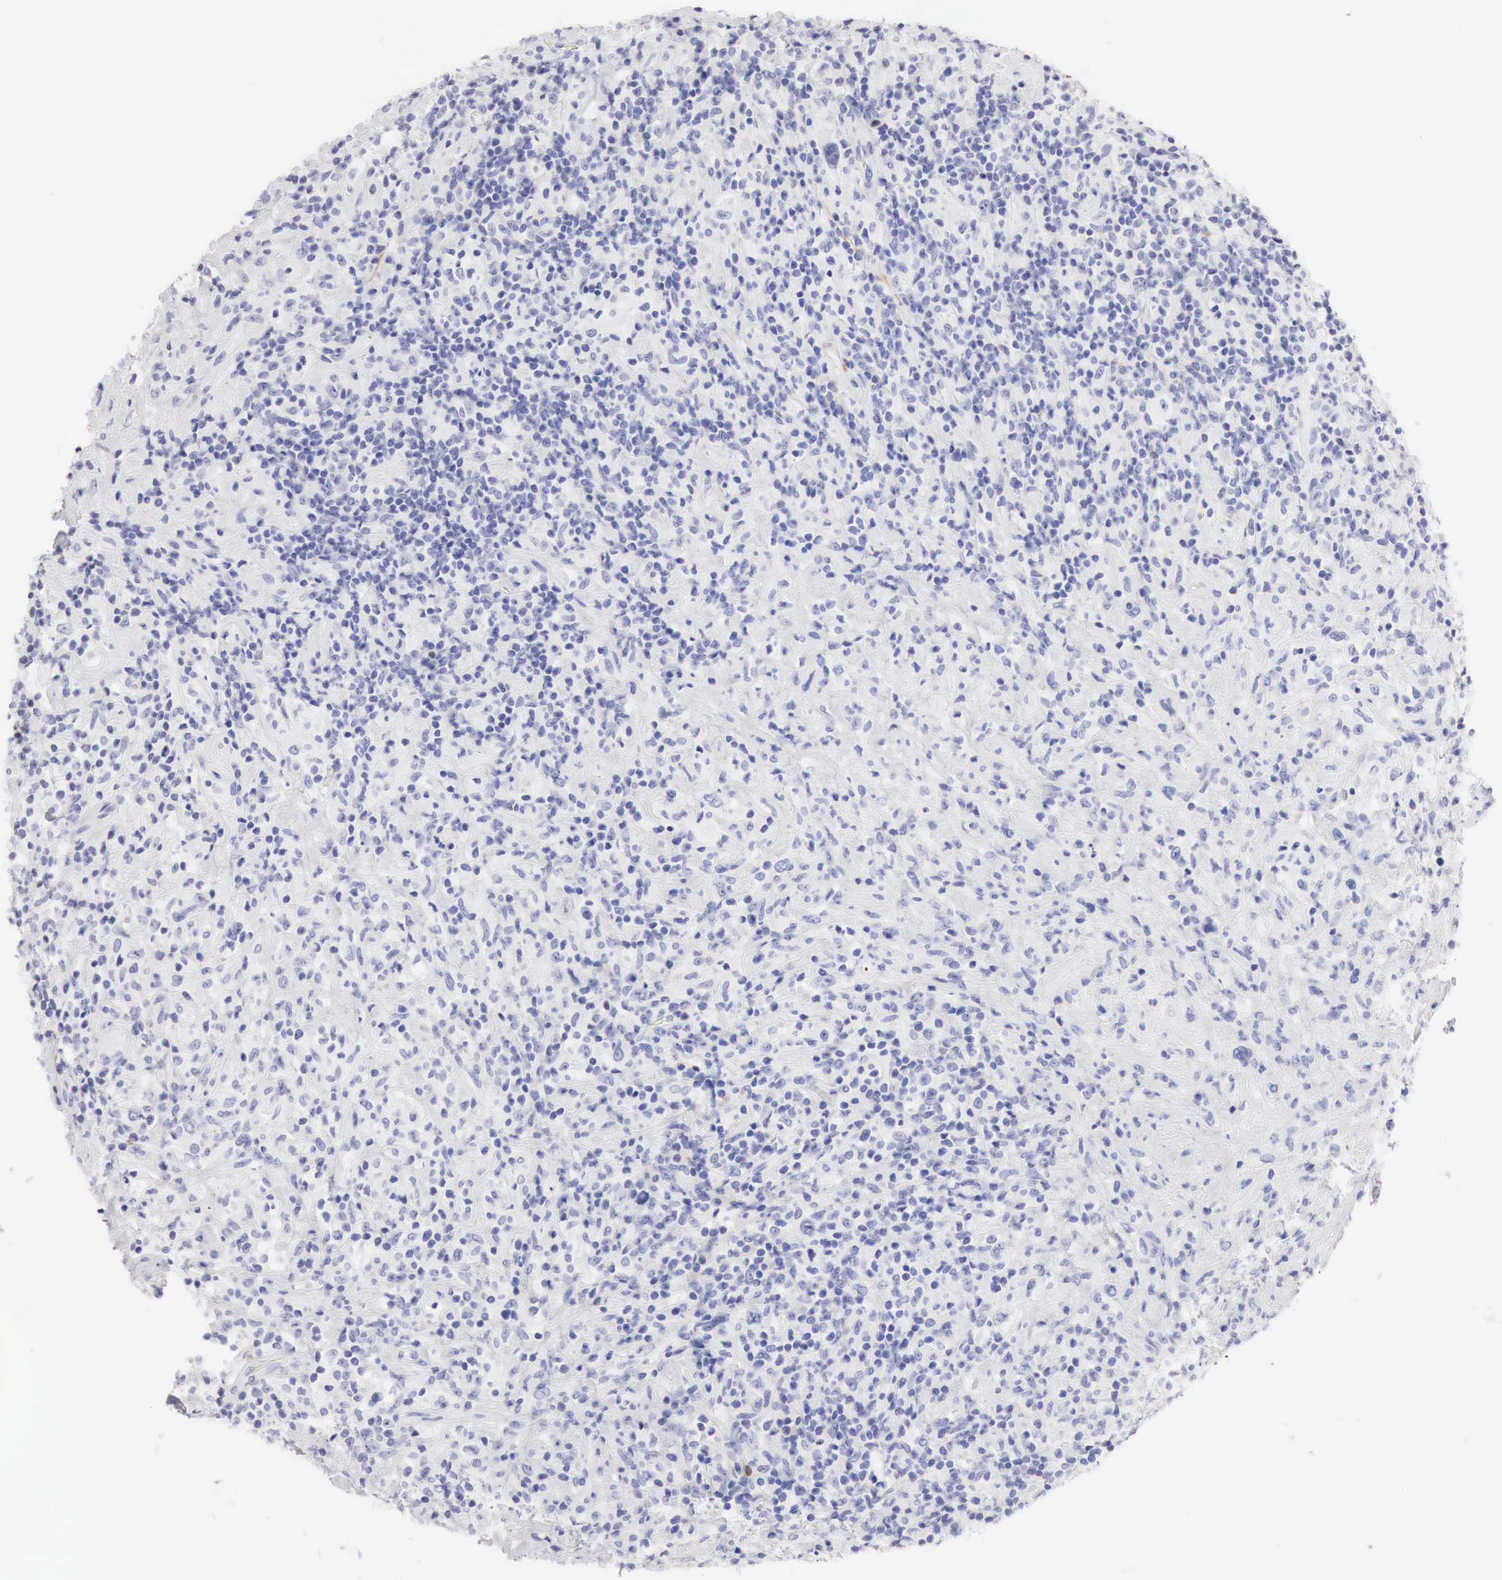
{"staining": {"intensity": "negative", "quantity": "none", "location": "none"}, "tissue": "lymphoma", "cell_type": "Tumor cells", "image_type": "cancer", "snomed": [{"axis": "morphology", "description": "Hodgkin's disease, NOS"}, {"axis": "topography", "description": "Lymph node"}], "caption": "Hodgkin's disease was stained to show a protein in brown. There is no significant positivity in tumor cells.", "gene": "CDKN2A", "patient": {"sex": "male", "age": 46}}